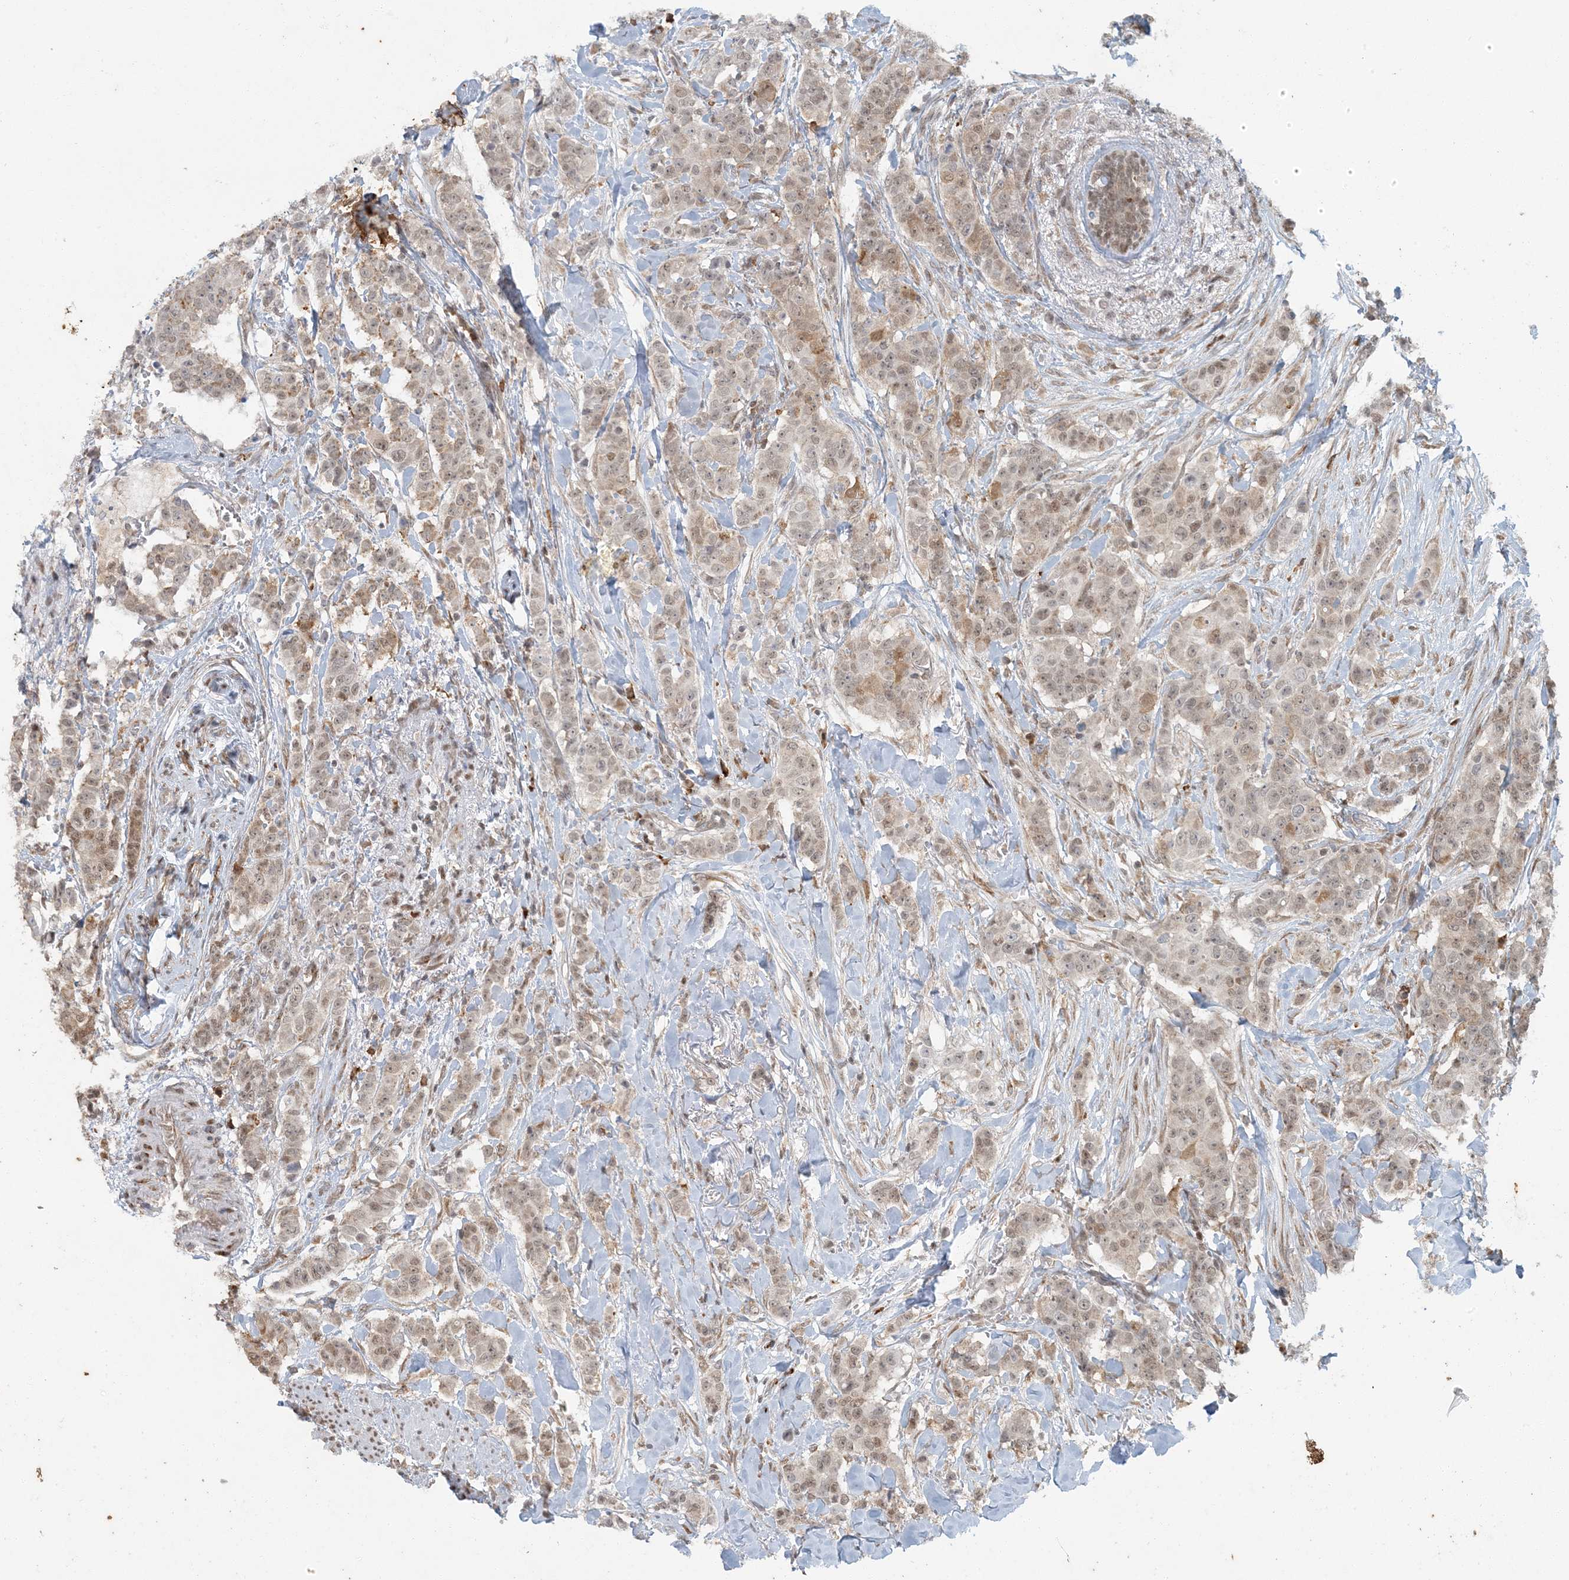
{"staining": {"intensity": "moderate", "quantity": ">75%", "location": "nuclear"}, "tissue": "breast cancer", "cell_type": "Tumor cells", "image_type": "cancer", "snomed": [{"axis": "morphology", "description": "Duct carcinoma"}, {"axis": "topography", "description": "Breast"}], "caption": "Protein expression analysis of human infiltrating ductal carcinoma (breast) reveals moderate nuclear staining in approximately >75% of tumor cells.", "gene": "AK9", "patient": {"sex": "female", "age": 40}}